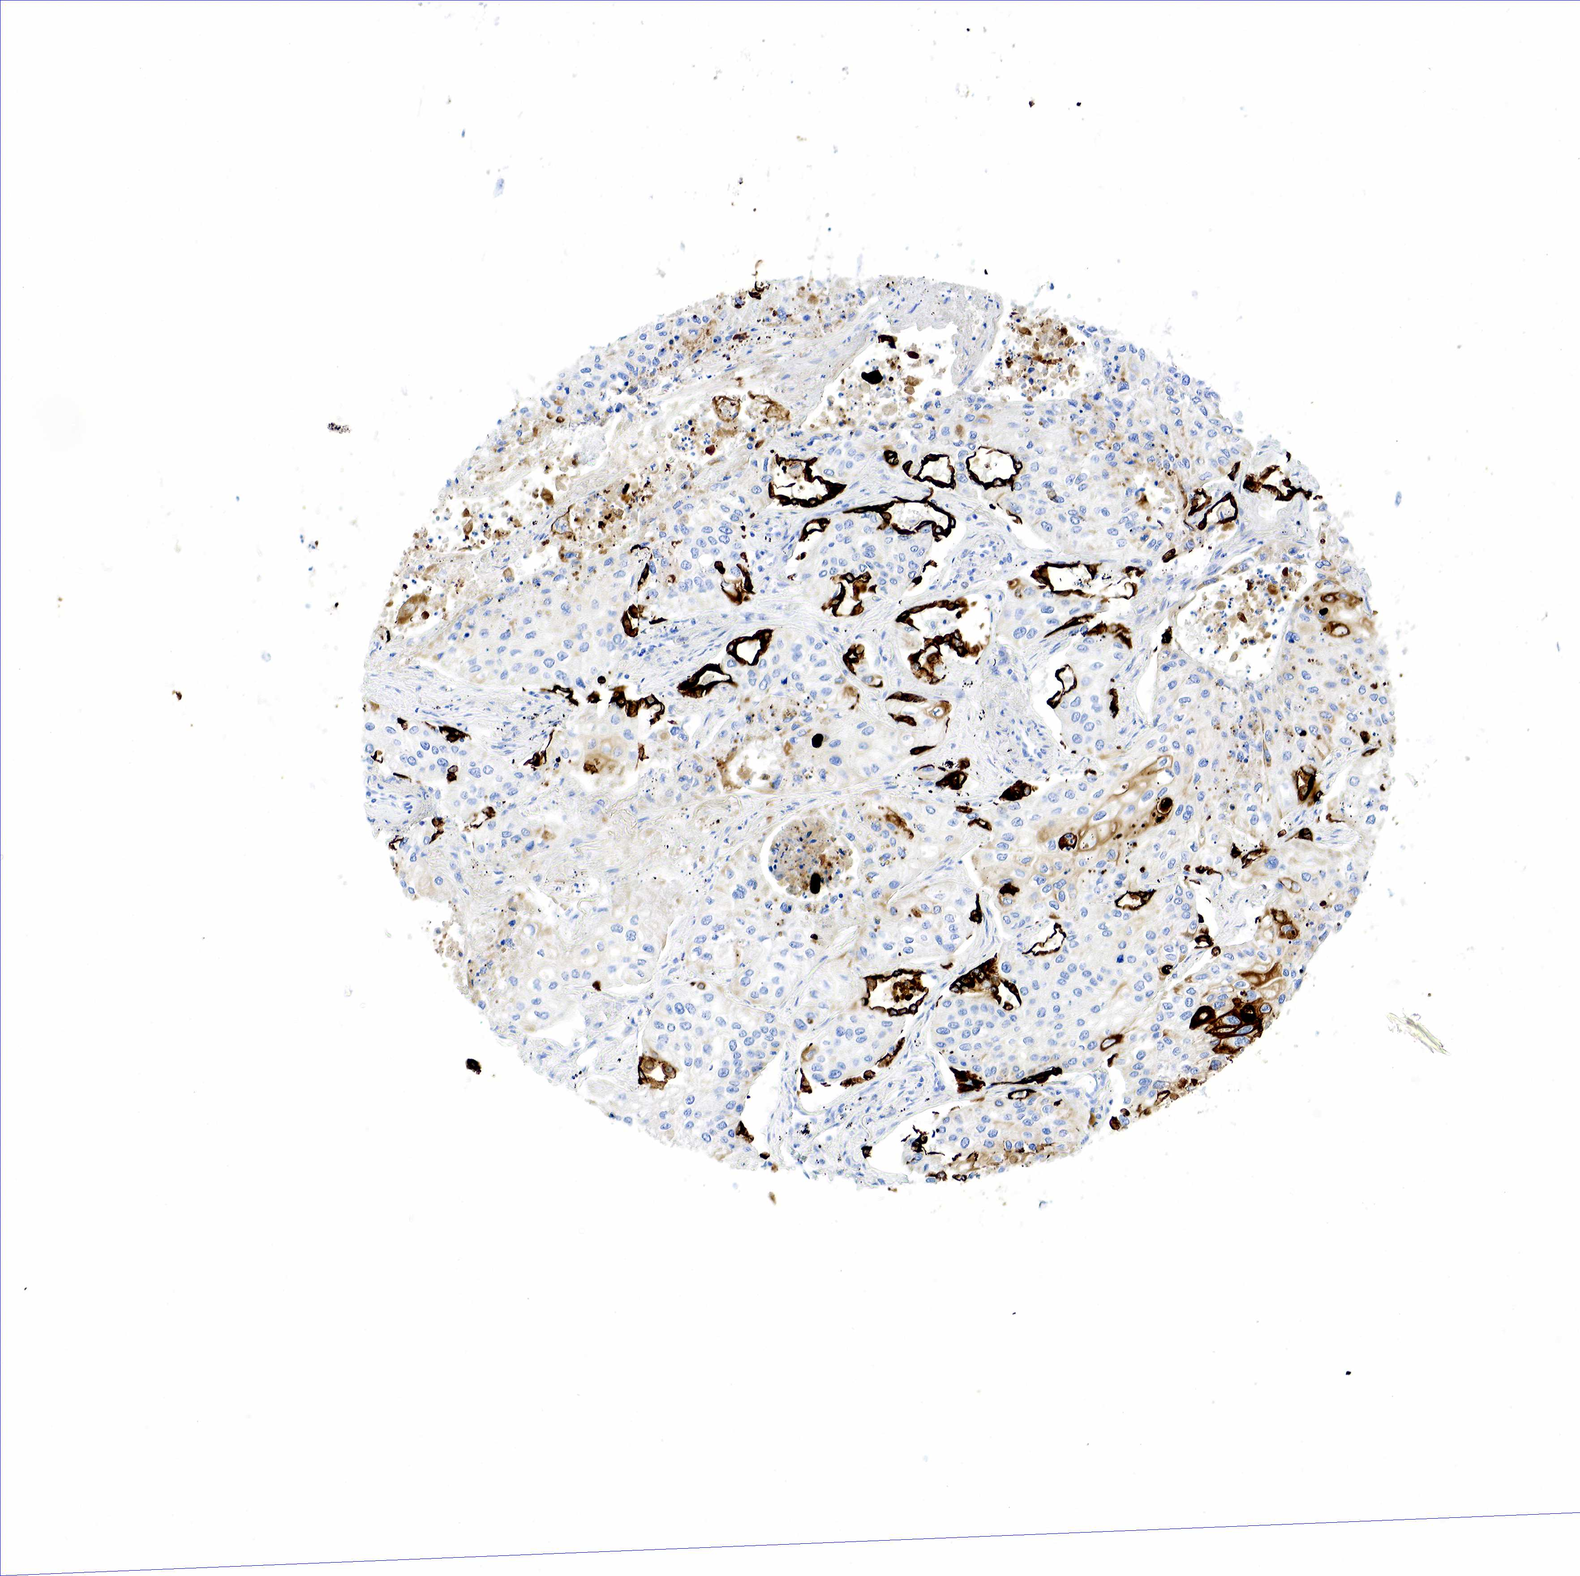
{"staining": {"intensity": "strong", "quantity": ">75%", "location": "cytoplasmic/membranous"}, "tissue": "lung cancer", "cell_type": "Tumor cells", "image_type": "cancer", "snomed": [{"axis": "morphology", "description": "Squamous cell carcinoma, NOS"}, {"axis": "topography", "description": "Lung"}], "caption": "Tumor cells exhibit high levels of strong cytoplasmic/membranous staining in about >75% of cells in lung cancer. Immunohistochemistry (ihc) stains the protein of interest in brown and the nuclei are stained blue.", "gene": "KRT7", "patient": {"sex": "male", "age": 75}}